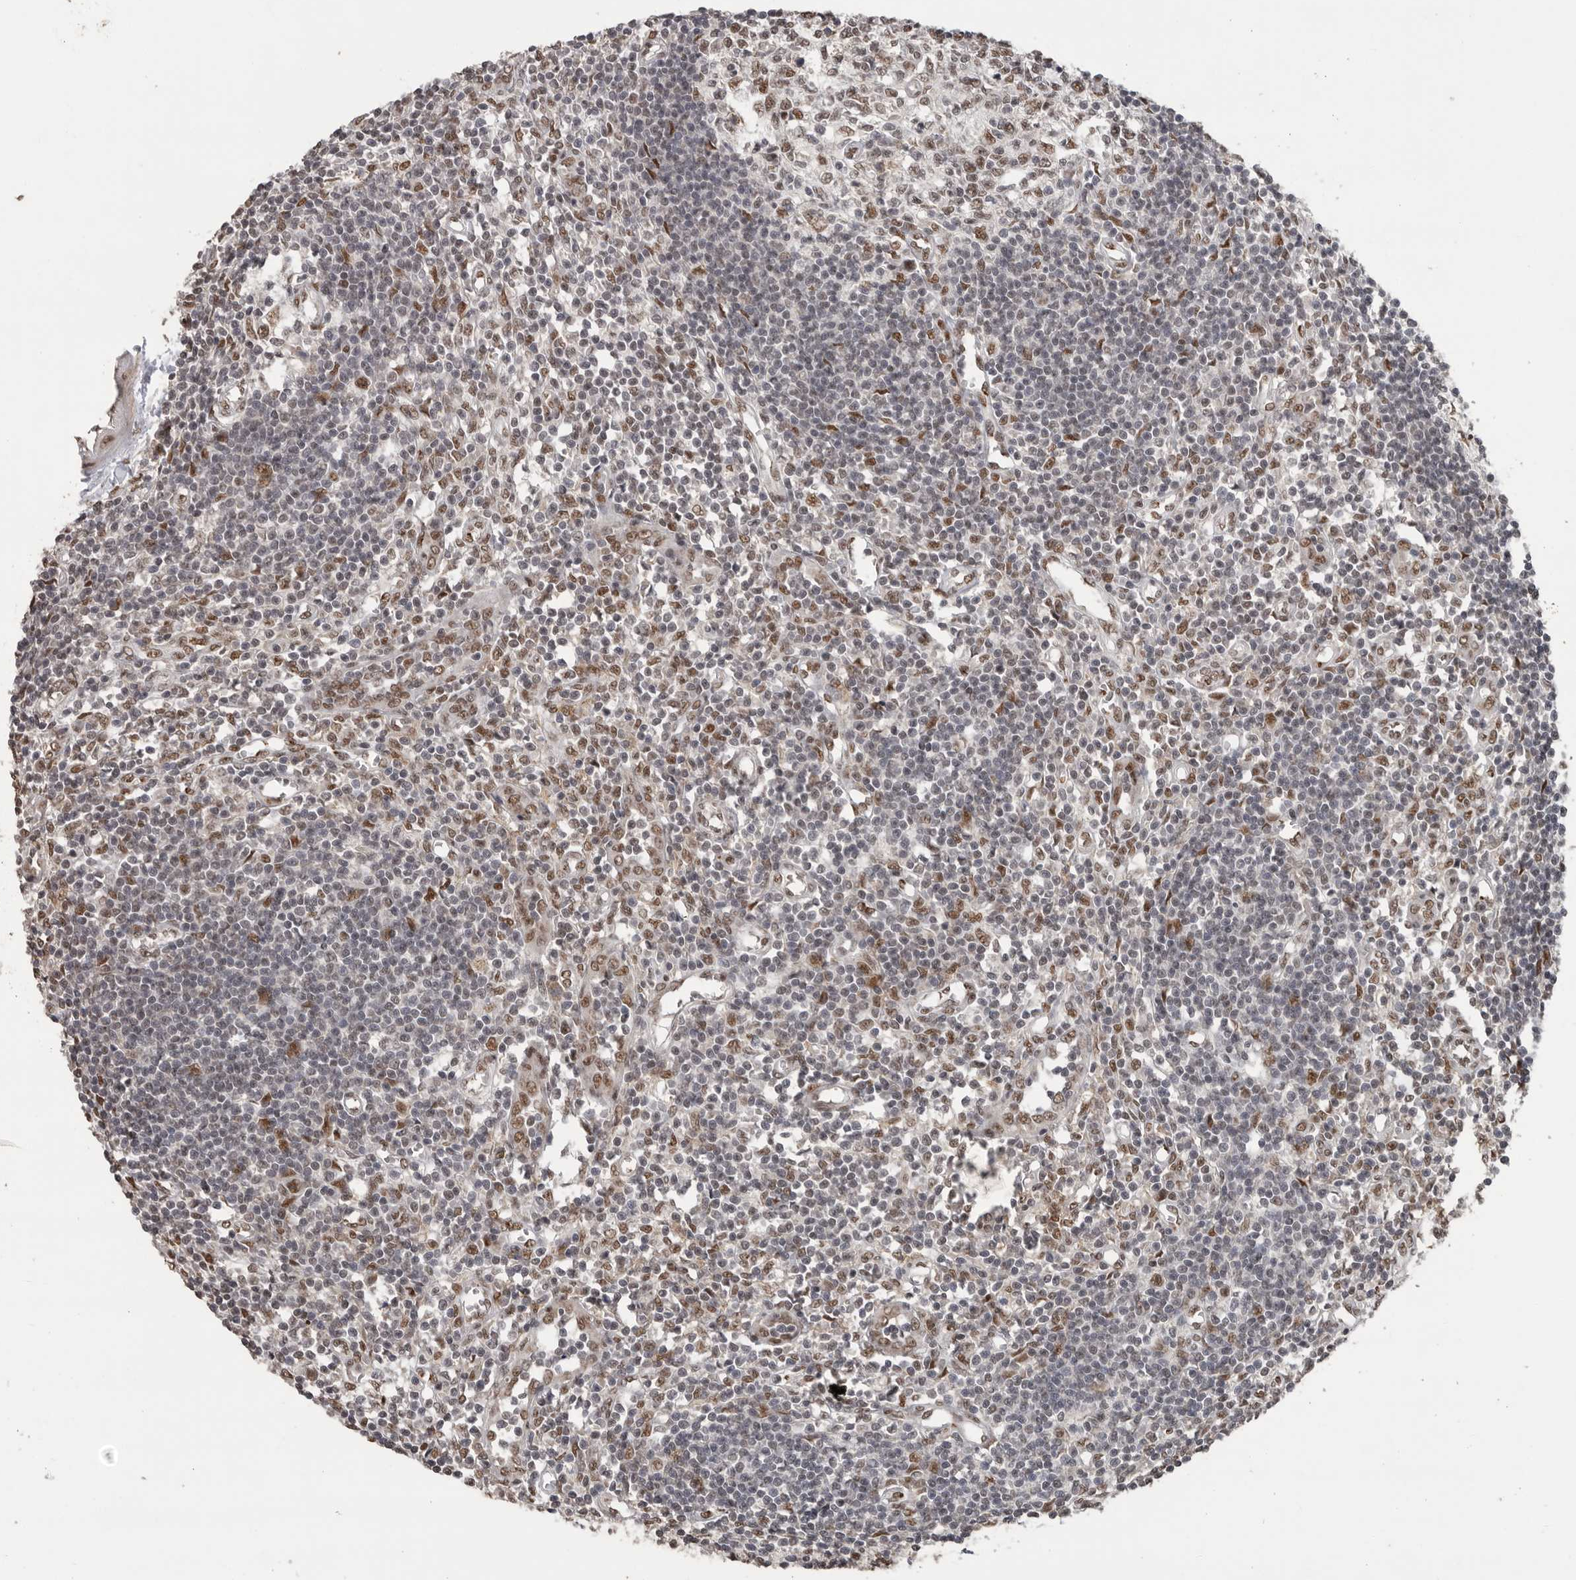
{"staining": {"intensity": "moderate", "quantity": "25%-75%", "location": "nuclear"}, "tissue": "lymph node", "cell_type": "Germinal center cells", "image_type": "normal", "snomed": [{"axis": "morphology", "description": "Normal tissue, NOS"}, {"axis": "morphology", "description": "Malignant melanoma, Metastatic site"}, {"axis": "topography", "description": "Lymph node"}], "caption": "This is a micrograph of immunohistochemistry (IHC) staining of benign lymph node, which shows moderate positivity in the nuclear of germinal center cells.", "gene": "PPP1R10", "patient": {"sex": "male", "age": 41}}